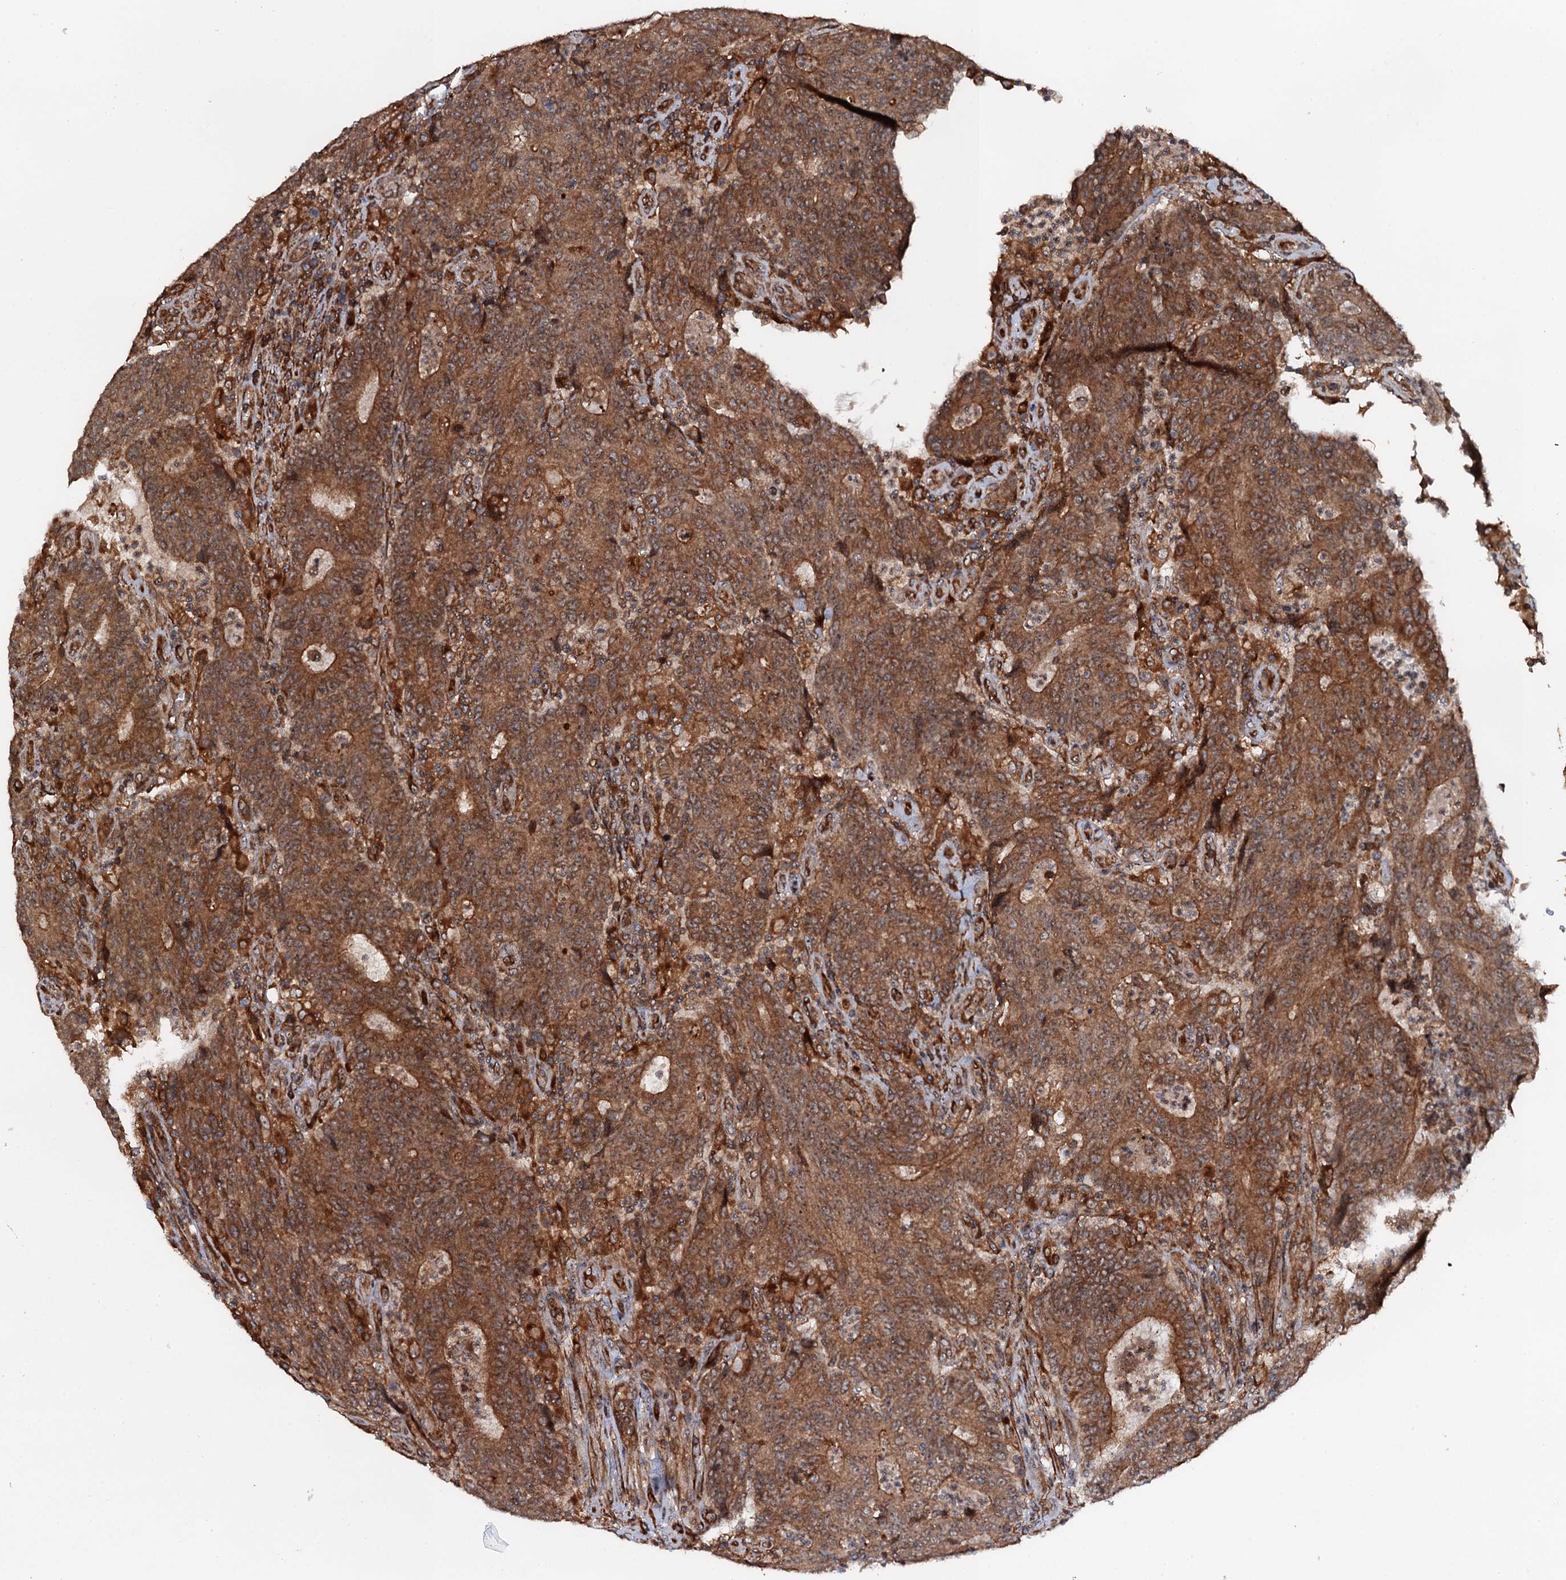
{"staining": {"intensity": "moderate", "quantity": ">75%", "location": "cytoplasmic/membranous"}, "tissue": "colorectal cancer", "cell_type": "Tumor cells", "image_type": "cancer", "snomed": [{"axis": "morphology", "description": "Adenocarcinoma, NOS"}, {"axis": "topography", "description": "Colon"}], "caption": "DAB (3,3'-diaminobenzidine) immunohistochemical staining of human colorectal adenocarcinoma displays moderate cytoplasmic/membranous protein staining in about >75% of tumor cells. The staining was performed using DAB (3,3'-diaminobenzidine) to visualize the protein expression in brown, while the nuclei were stained in blue with hematoxylin (Magnification: 20x).", "gene": "BORA", "patient": {"sex": "female", "age": 75}}